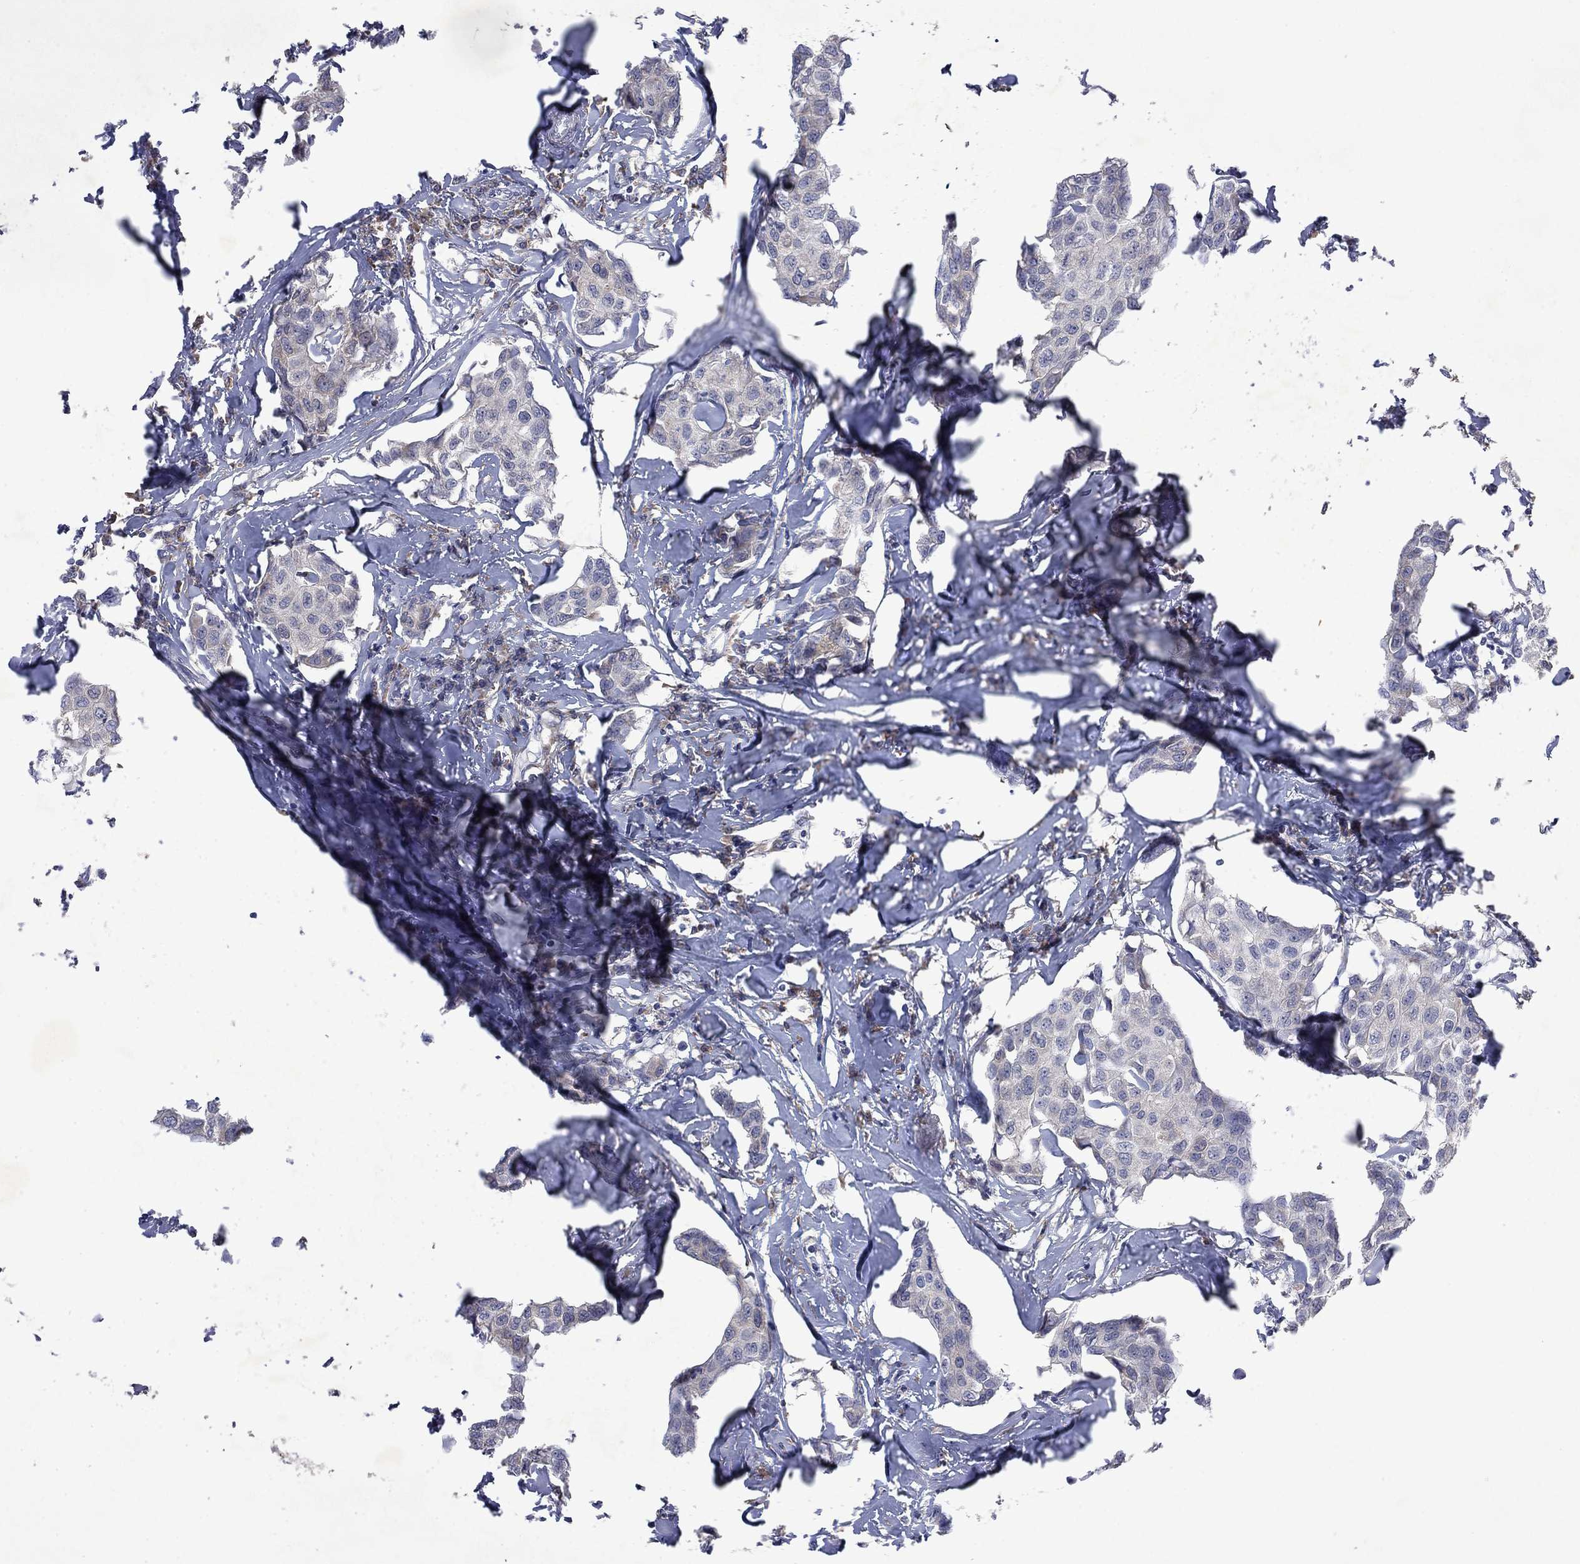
{"staining": {"intensity": "negative", "quantity": "none", "location": "none"}, "tissue": "breast cancer", "cell_type": "Tumor cells", "image_type": "cancer", "snomed": [{"axis": "morphology", "description": "Duct carcinoma"}, {"axis": "topography", "description": "Breast"}], "caption": "Protein analysis of breast cancer reveals no significant expression in tumor cells.", "gene": "TMEM97", "patient": {"sex": "female", "age": 80}}